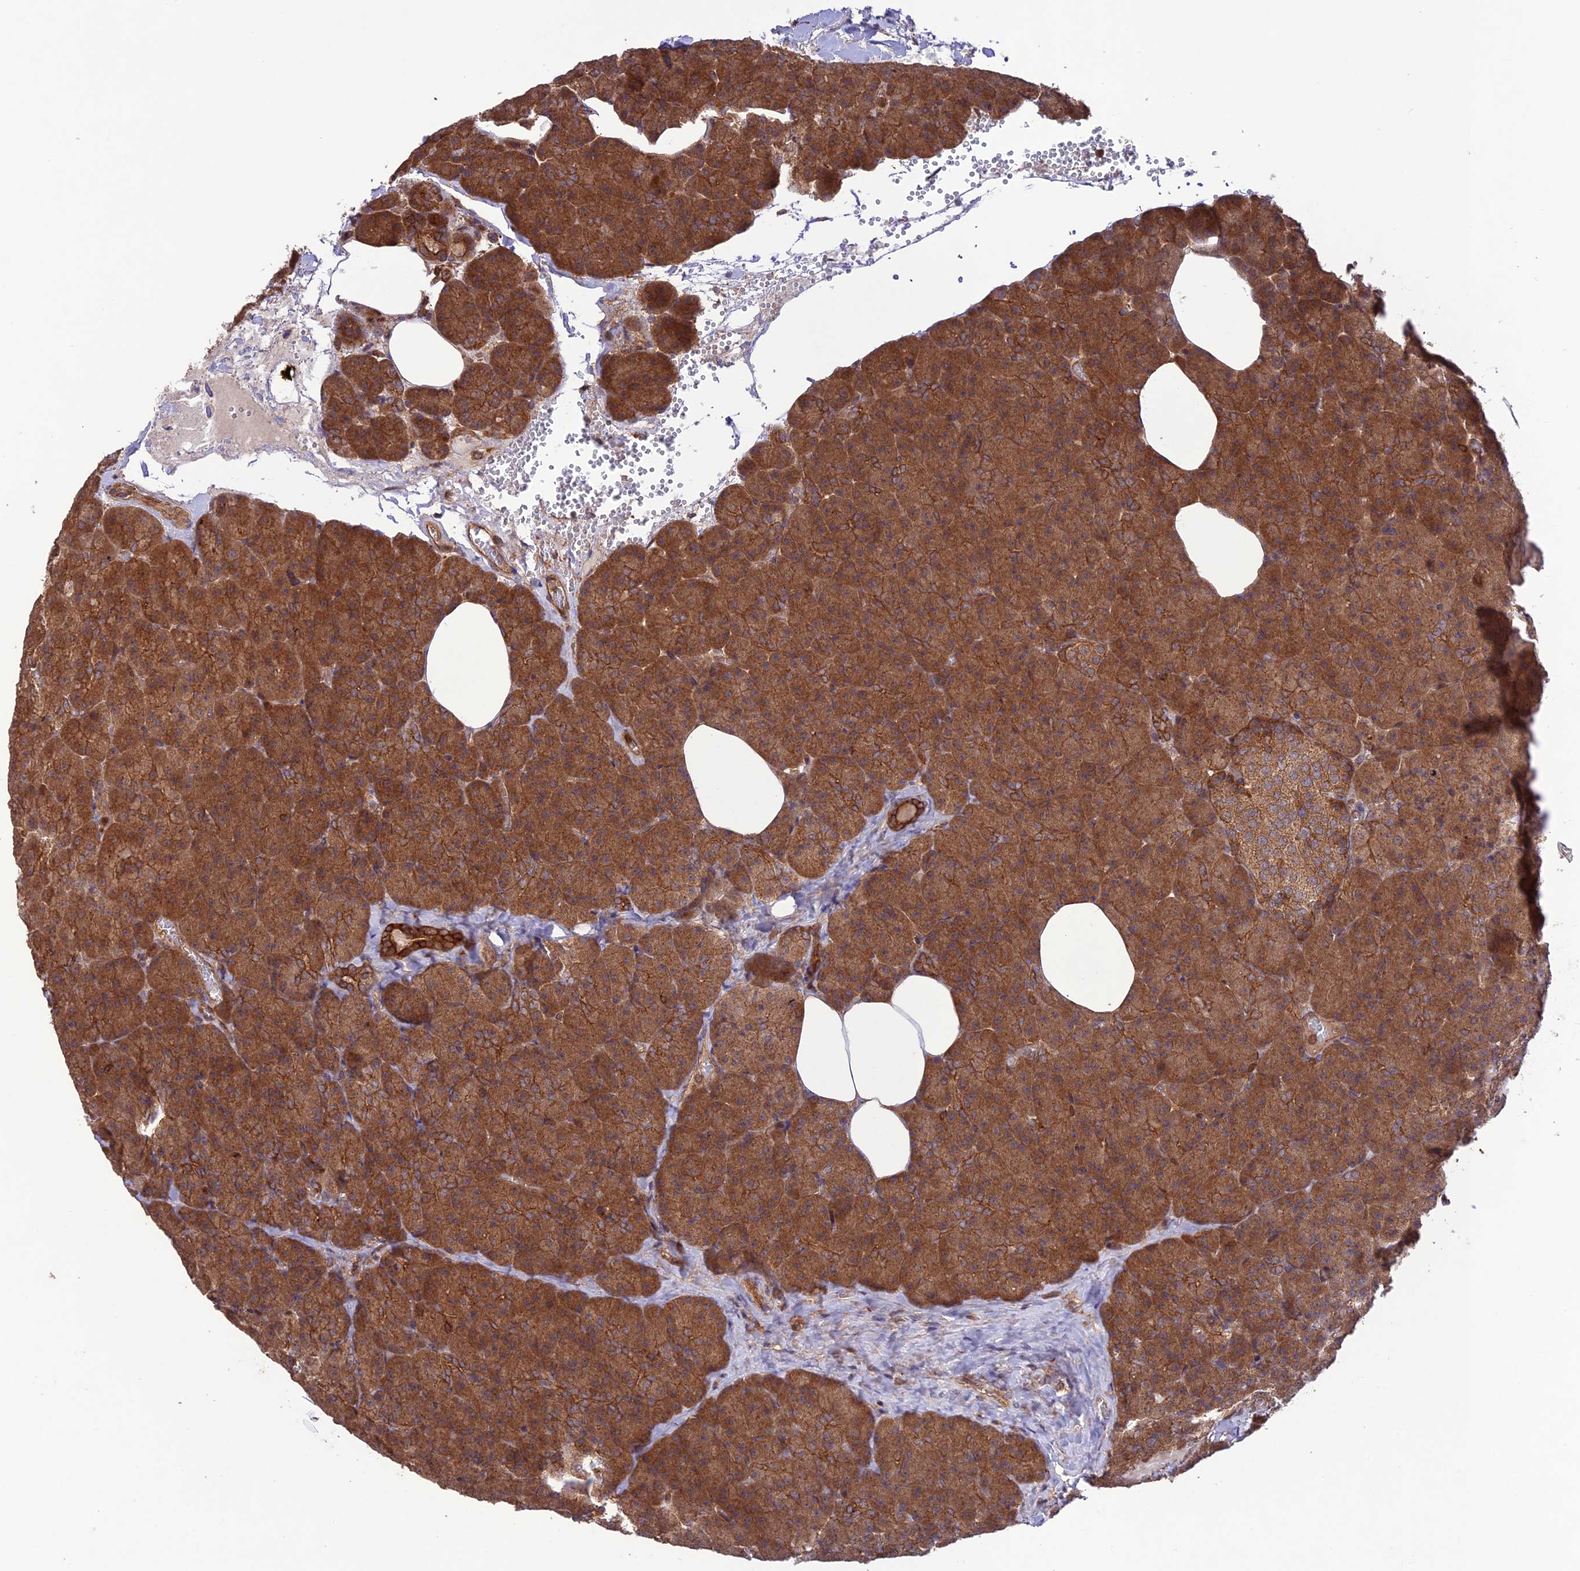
{"staining": {"intensity": "strong", "quantity": ">75%", "location": "cytoplasmic/membranous"}, "tissue": "pancreas", "cell_type": "Exocrine glandular cells", "image_type": "normal", "snomed": [{"axis": "morphology", "description": "Normal tissue, NOS"}, {"axis": "morphology", "description": "Carcinoid, malignant, NOS"}, {"axis": "topography", "description": "Pancreas"}], "caption": "DAB (3,3'-diaminobenzidine) immunohistochemical staining of benign human pancreas exhibits strong cytoplasmic/membranous protein positivity in approximately >75% of exocrine glandular cells.", "gene": "FCHSD1", "patient": {"sex": "female", "age": 35}}